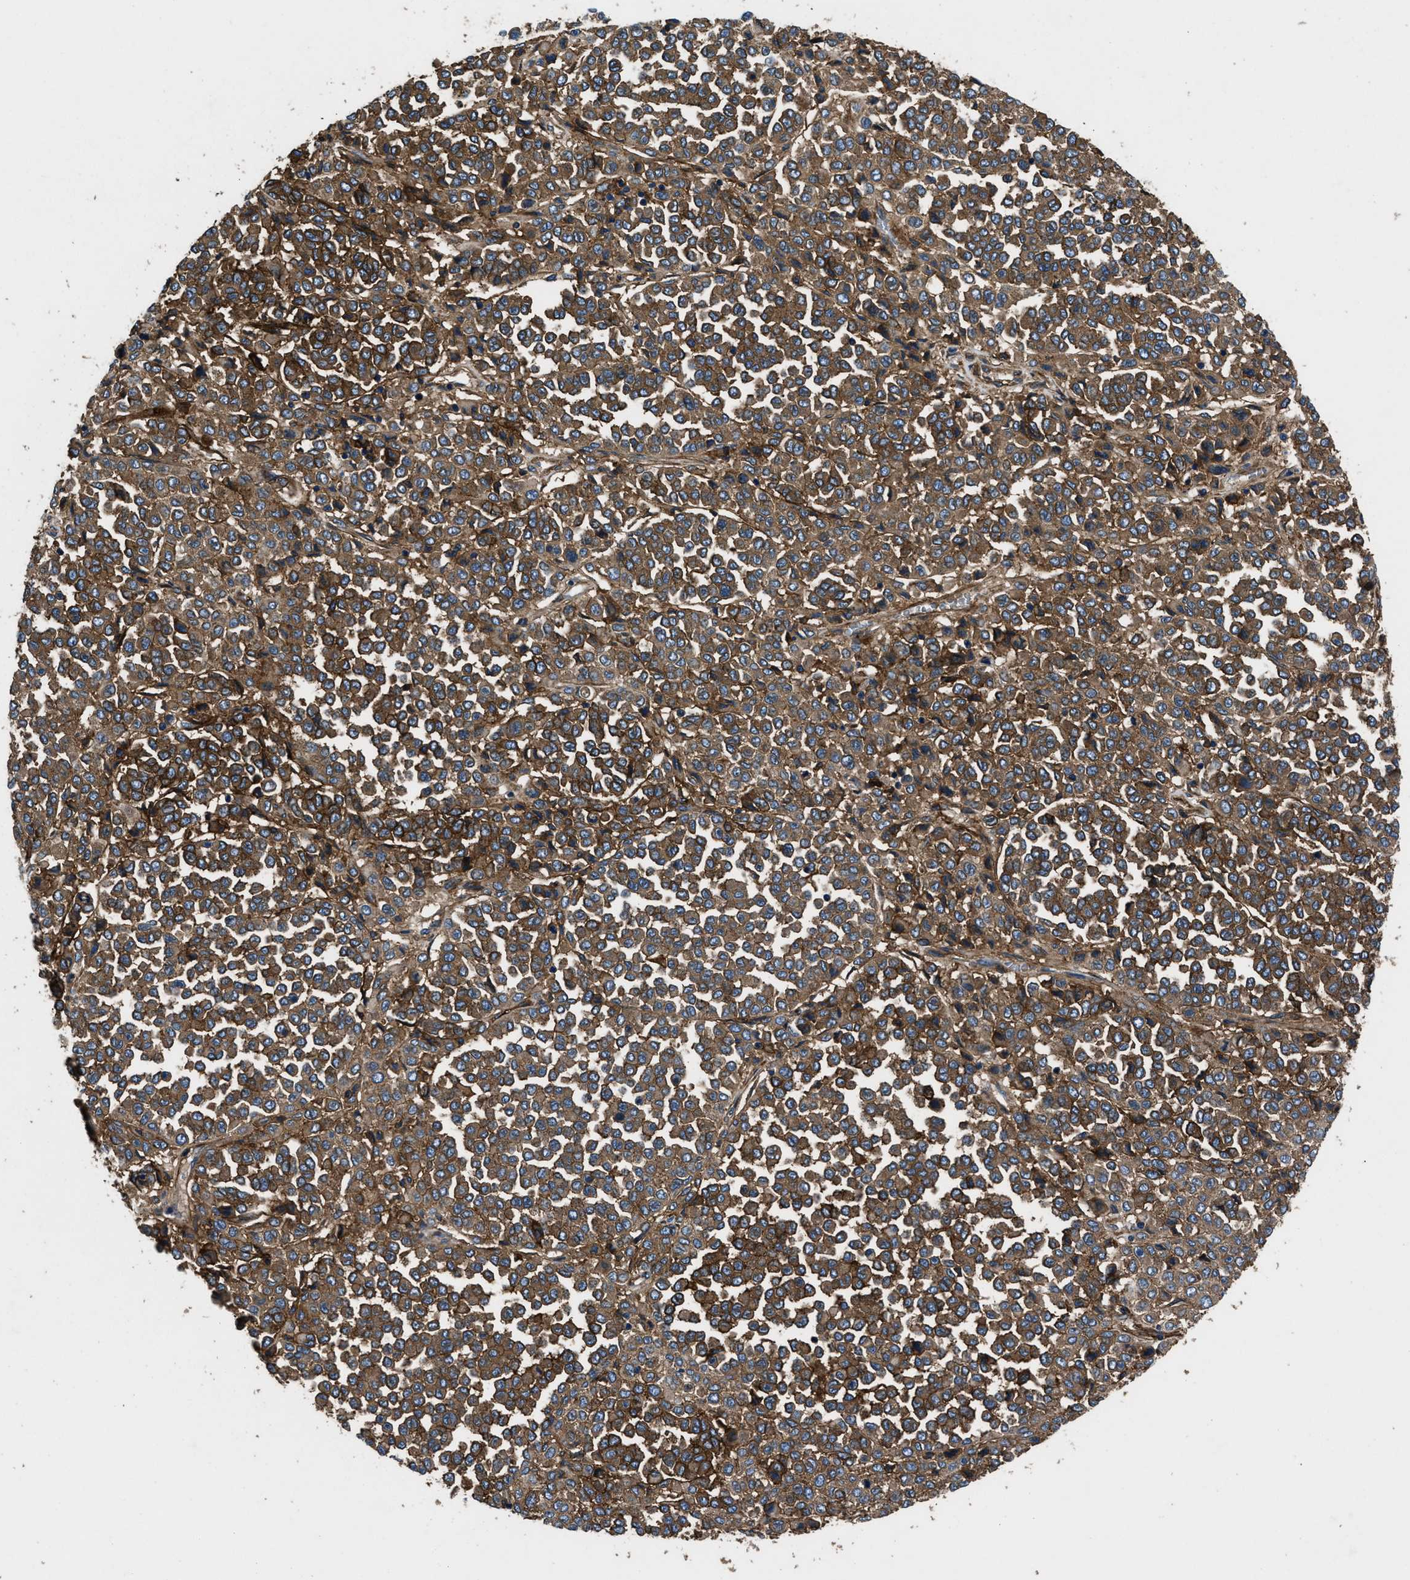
{"staining": {"intensity": "moderate", "quantity": ">75%", "location": "cytoplasmic/membranous"}, "tissue": "melanoma", "cell_type": "Tumor cells", "image_type": "cancer", "snomed": [{"axis": "morphology", "description": "Malignant melanoma, Metastatic site"}, {"axis": "topography", "description": "Pancreas"}], "caption": "IHC histopathology image of neoplastic tissue: malignant melanoma (metastatic site) stained using immunohistochemistry reveals medium levels of moderate protein expression localized specifically in the cytoplasmic/membranous of tumor cells, appearing as a cytoplasmic/membranous brown color.", "gene": "CD276", "patient": {"sex": "female", "age": 30}}